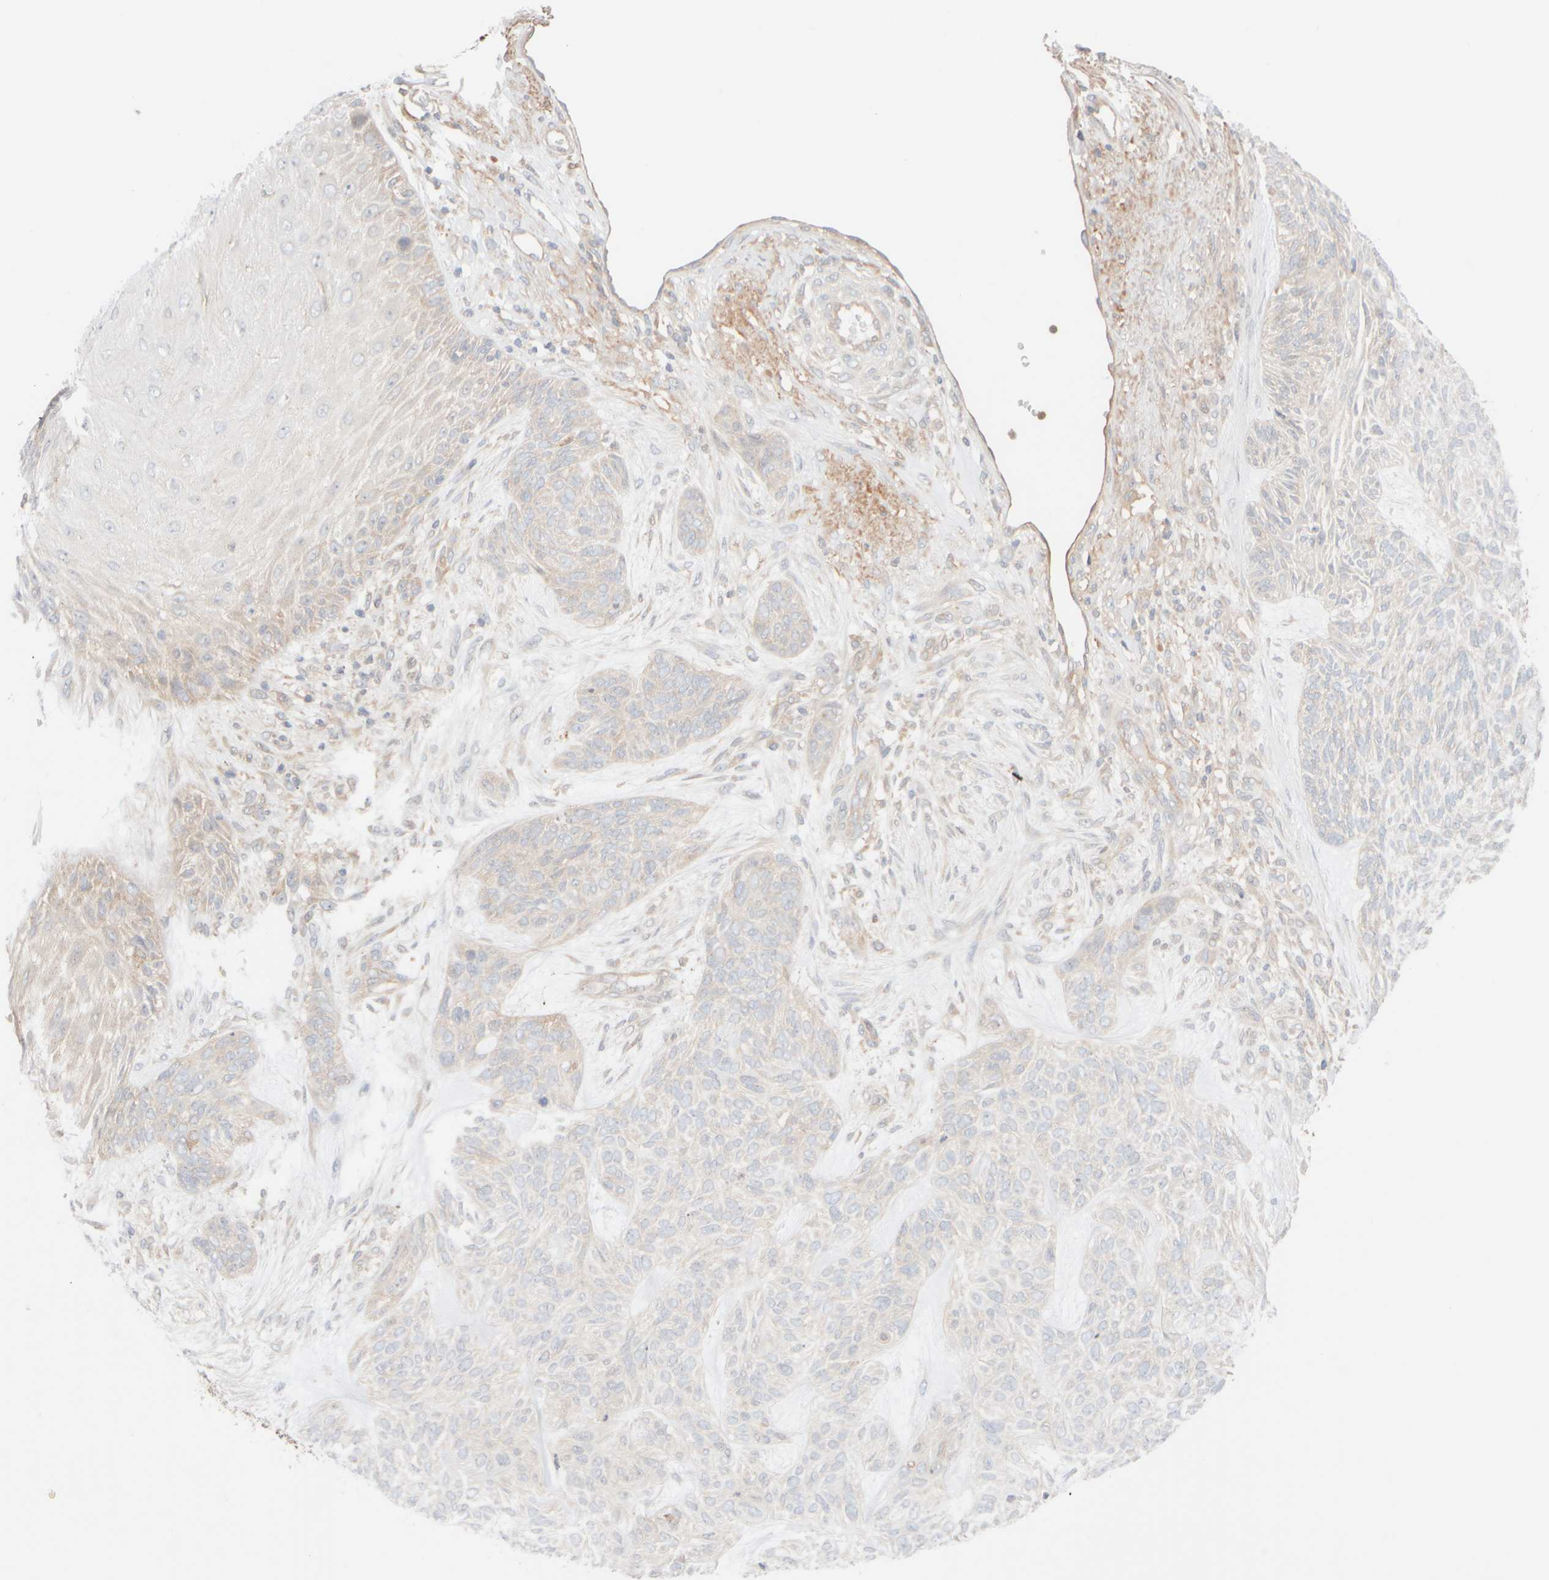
{"staining": {"intensity": "weak", "quantity": "<25%", "location": "cytoplasmic/membranous"}, "tissue": "skin cancer", "cell_type": "Tumor cells", "image_type": "cancer", "snomed": [{"axis": "morphology", "description": "Basal cell carcinoma"}, {"axis": "topography", "description": "Skin"}], "caption": "Tumor cells show no significant expression in skin basal cell carcinoma.", "gene": "RABEP1", "patient": {"sex": "male", "age": 55}}